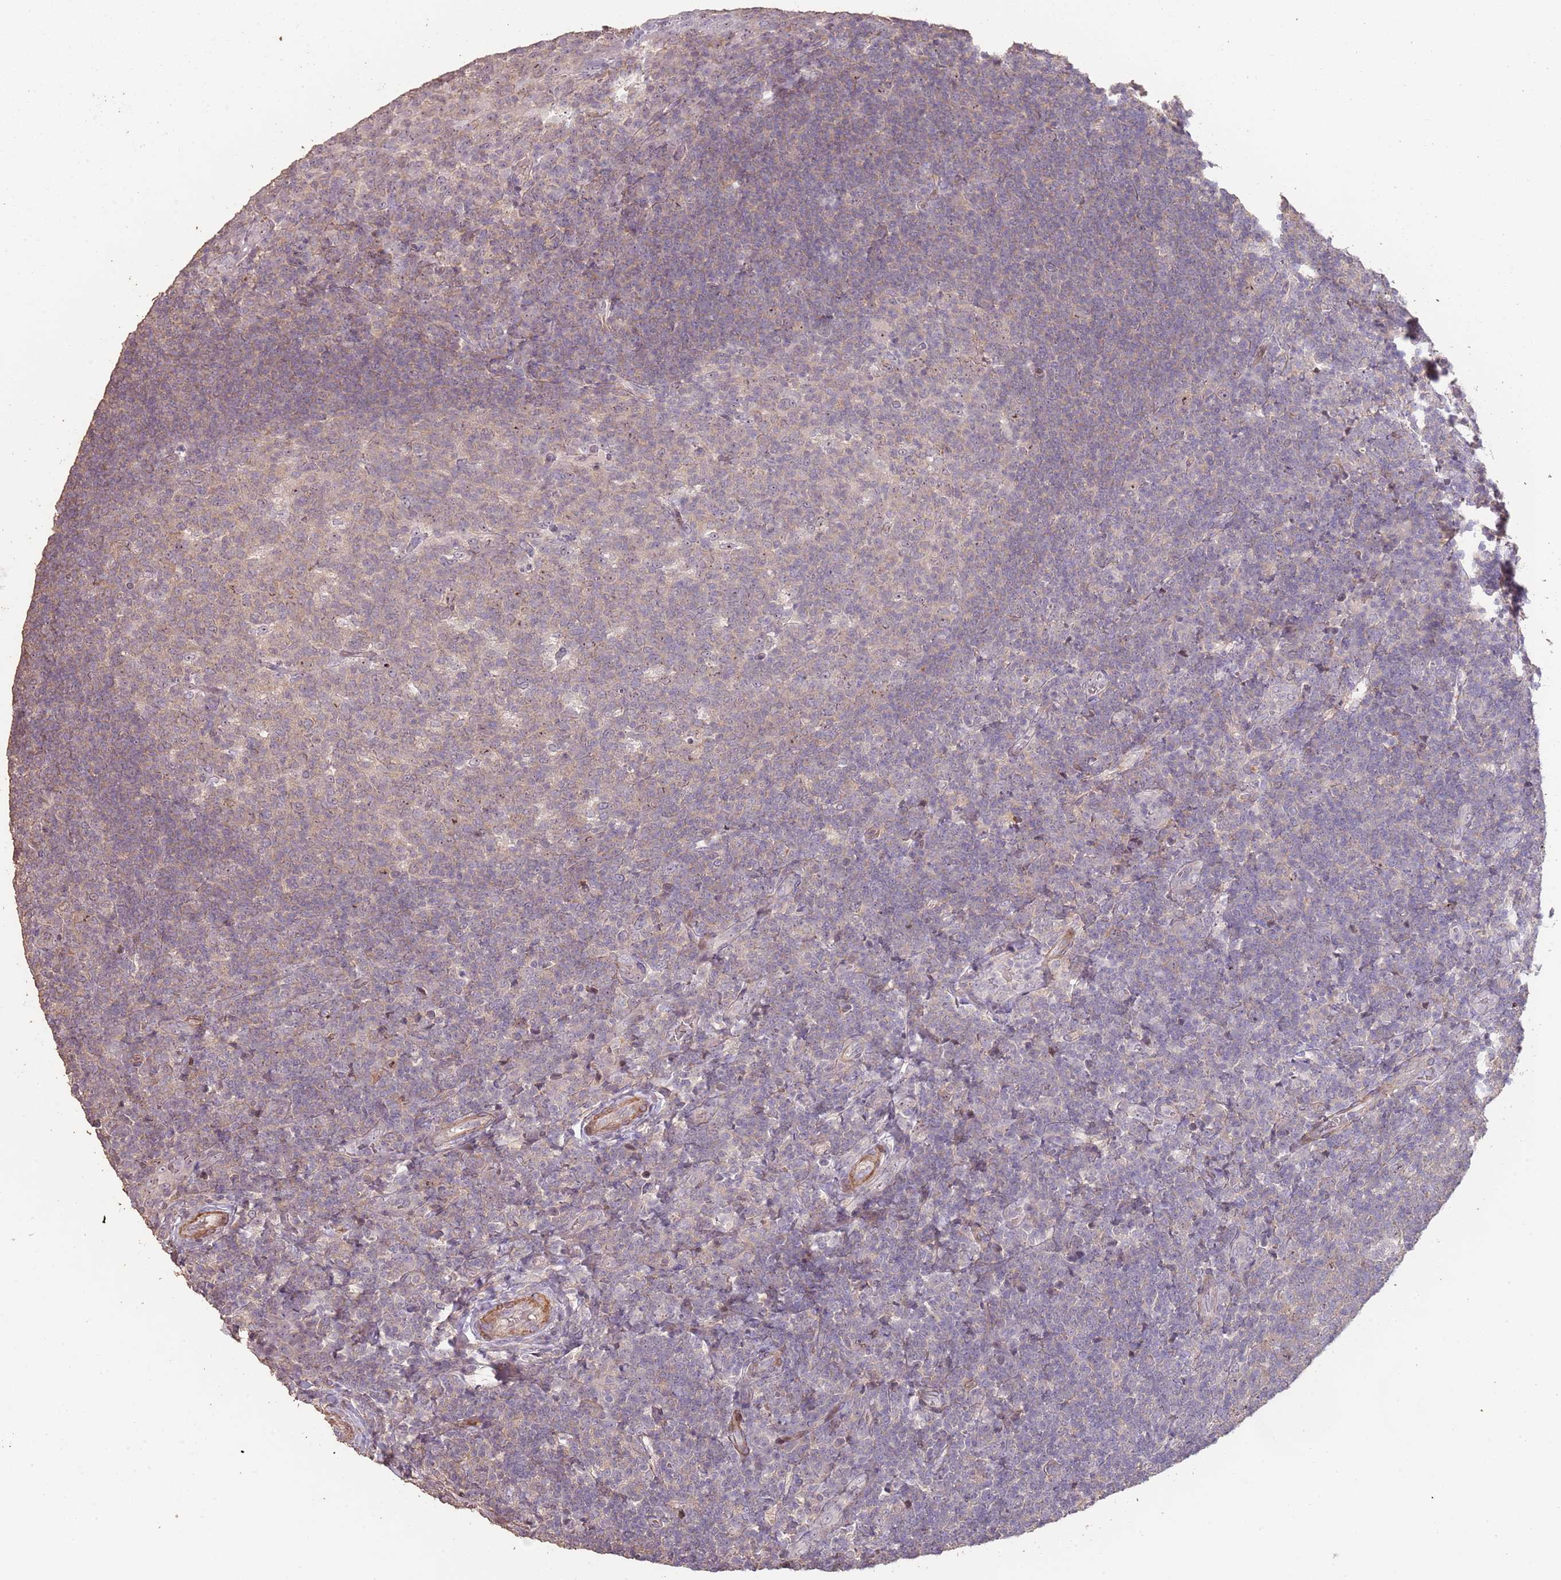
{"staining": {"intensity": "weak", "quantity": "<25%", "location": "nuclear"}, "tissue": "tonsil", "cell_type": "Germinal center cells", "image_type": "normal", "snomed": [{"axis": "morphology", "description": "Normal tissue, NOS"}, {"axis": "topography", "description": "Tonsil"}], "caption": "Germinal center cells are negative for brown protein staining in unremarkable tonsil. (DAB (3,3'-diaminobenzidine) IHC visualized using brightfield microscopy, high magnification).", "gene": "ADTRP", "patient": {"sex": "female", "age": 10}}